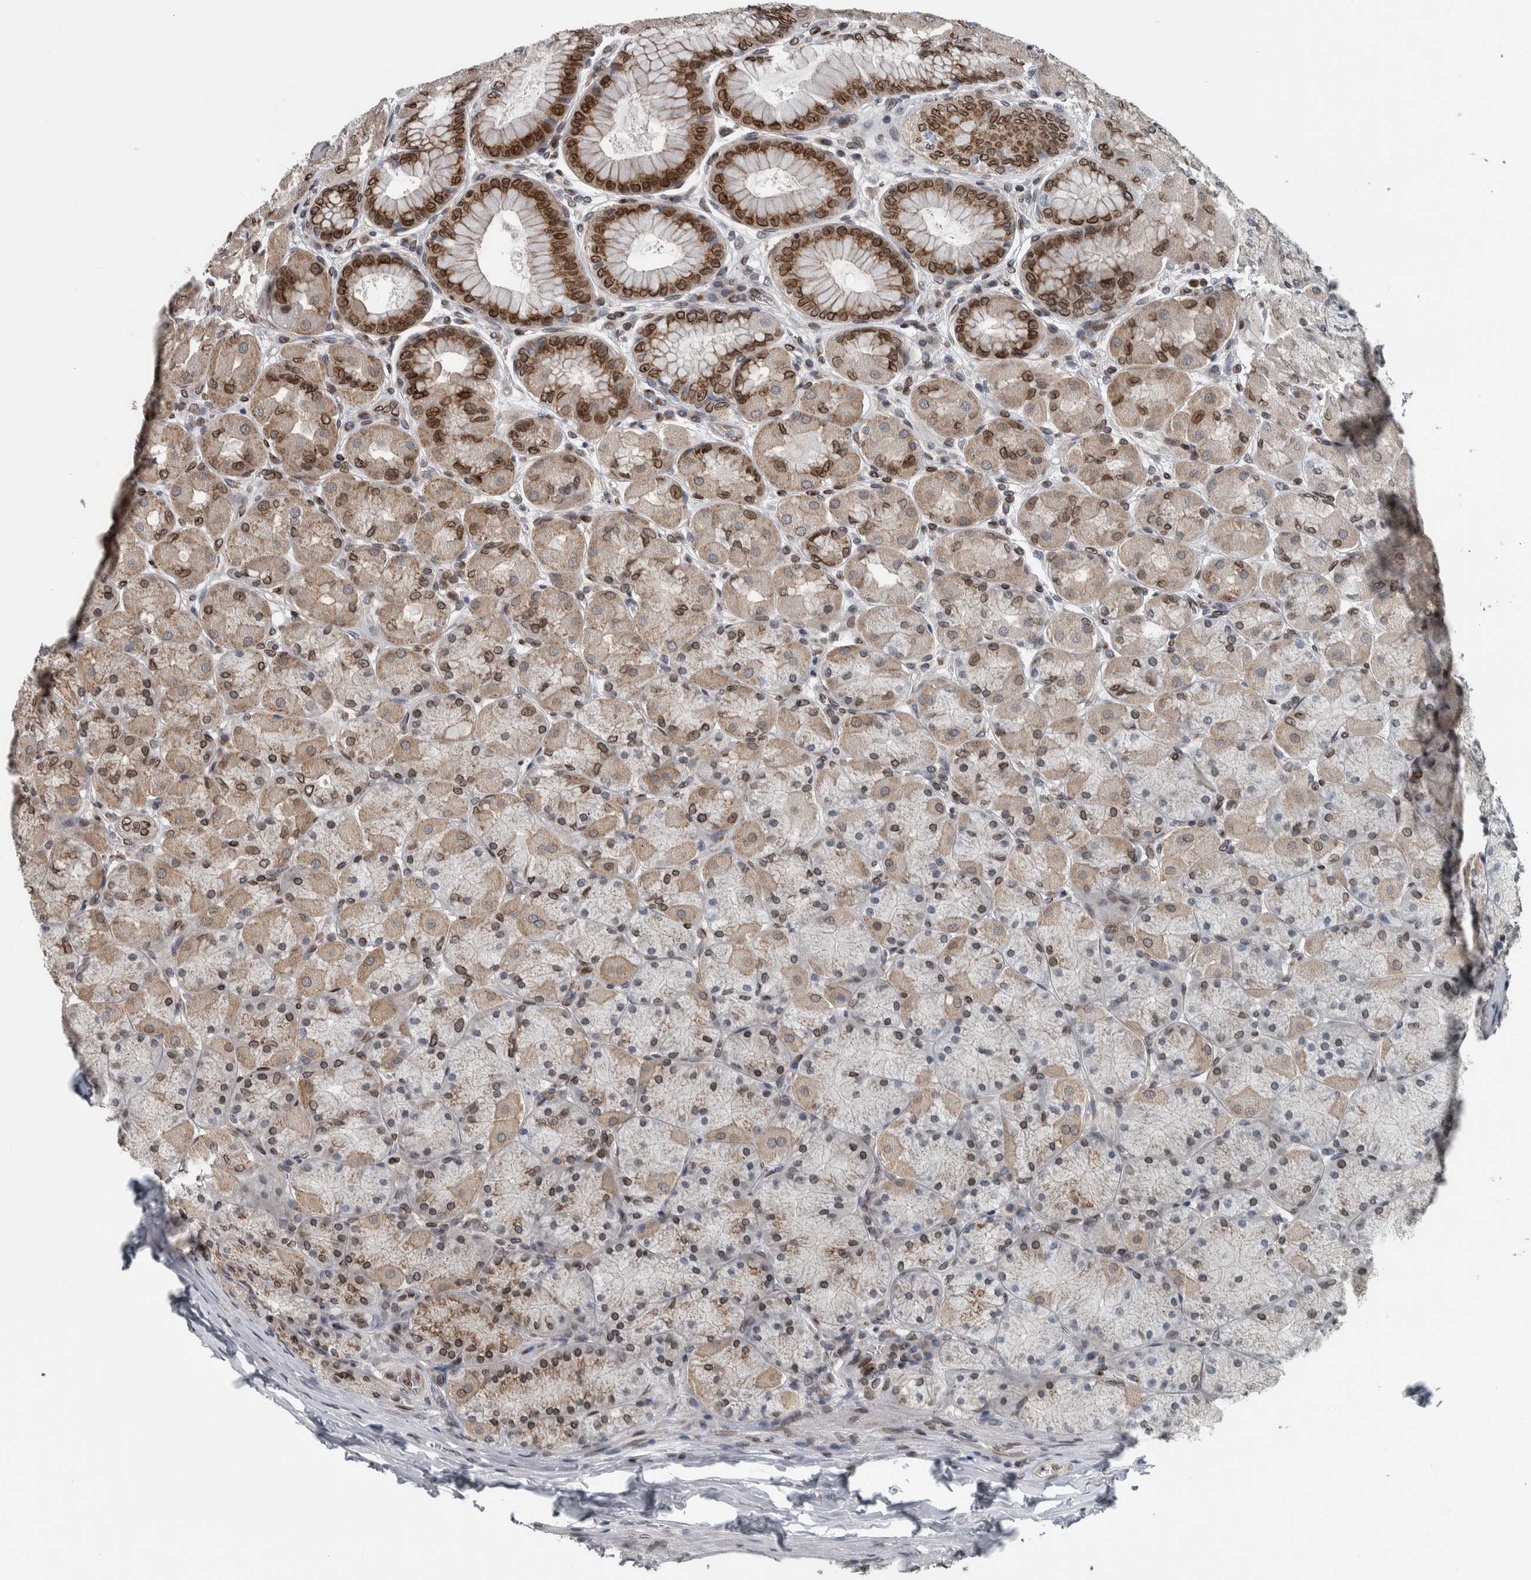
{"staining": {"intensity": "strong", "quantity": "25%-75%", "location": "cytoplasmic/membranous,nuclear"}, "tissue": "stomach", "cell_type": "Glandular cells", "image_type": "normal", "snomed": [{"axis": "morphology", "description": "Normal tissue, NOS"}, {"axis": "topography", "description": "Stomach, upper"}], "caption": "A high-resolution histopathology image shows immunohistochemistry (IHC) staining of benign stomach, which demonstrates strong cytoplasmic/membranous,nuclear staining in approximately 25%-75% of glandular cells. The protein is stained brown, and the nuclei are stained in blue (DAB (3,3'-diaminobenzidine) IHC with brightfield microscopy, high magnification).", "gene": "FAM135B", "patient": {"sex": "female", "age": 56}}